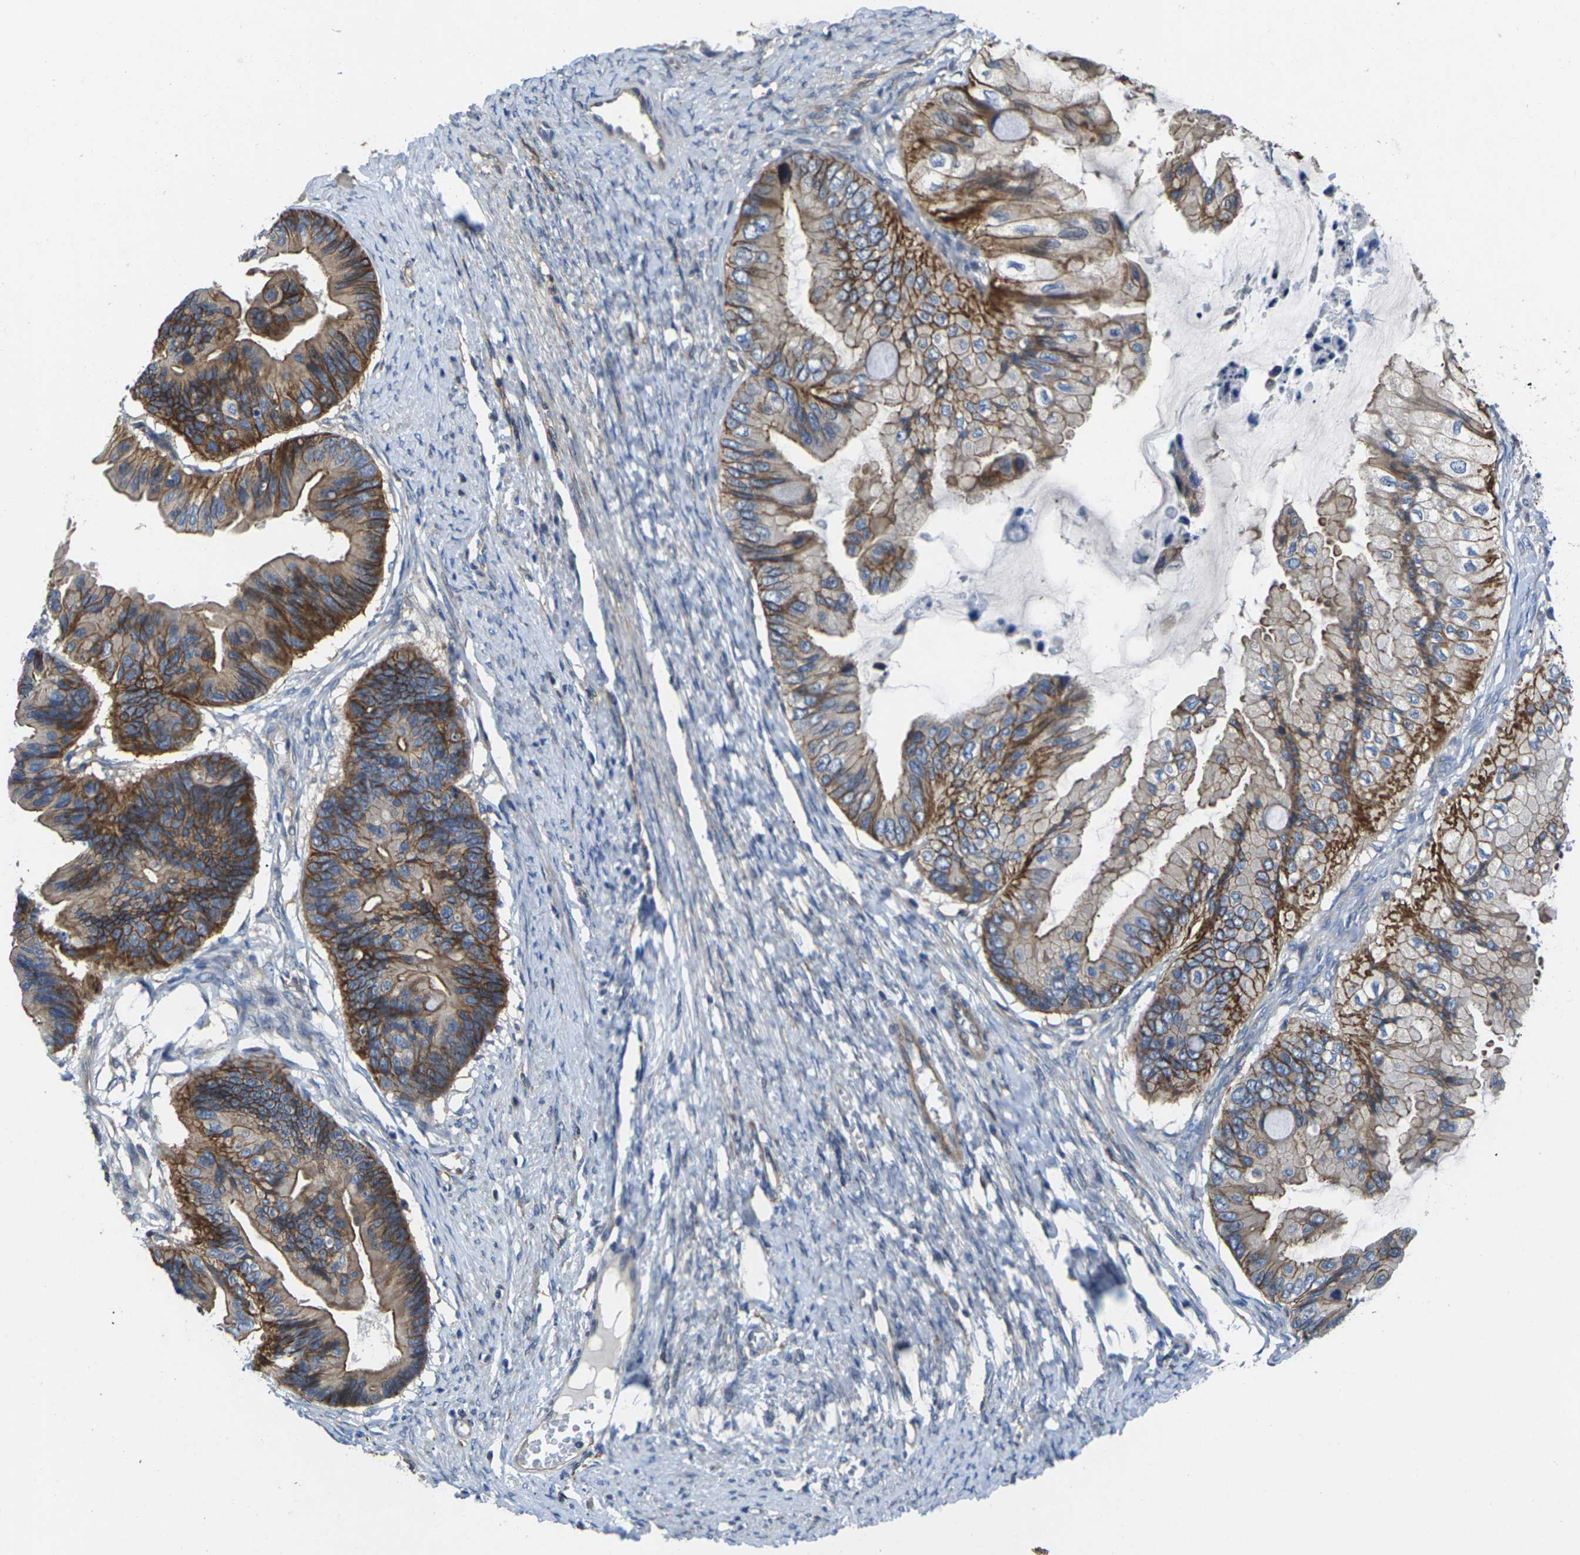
{"staining": {"intensity": "moderate", "quantity": ">75%", "location": "cytoplasmic/membranous"}, "tissue": "ovarian cancer", "cell_type": "Tumor cells", "image_type": "cancer", "snomed": [{"axis": "morphology", "description": "Cystadenocarcinoma, mucinous, NOS"}, {"axis": "topography", "description": "Ovary"}], "caption": "Immunohistochemical staining of ovarian cancer exhibits medium levels of moderate cytoplasmic/membranous protein positivity in approximately >75% of tumor cells.", "gene": "SCNN1A", "patient": {"sex": "female", "age": 61}}